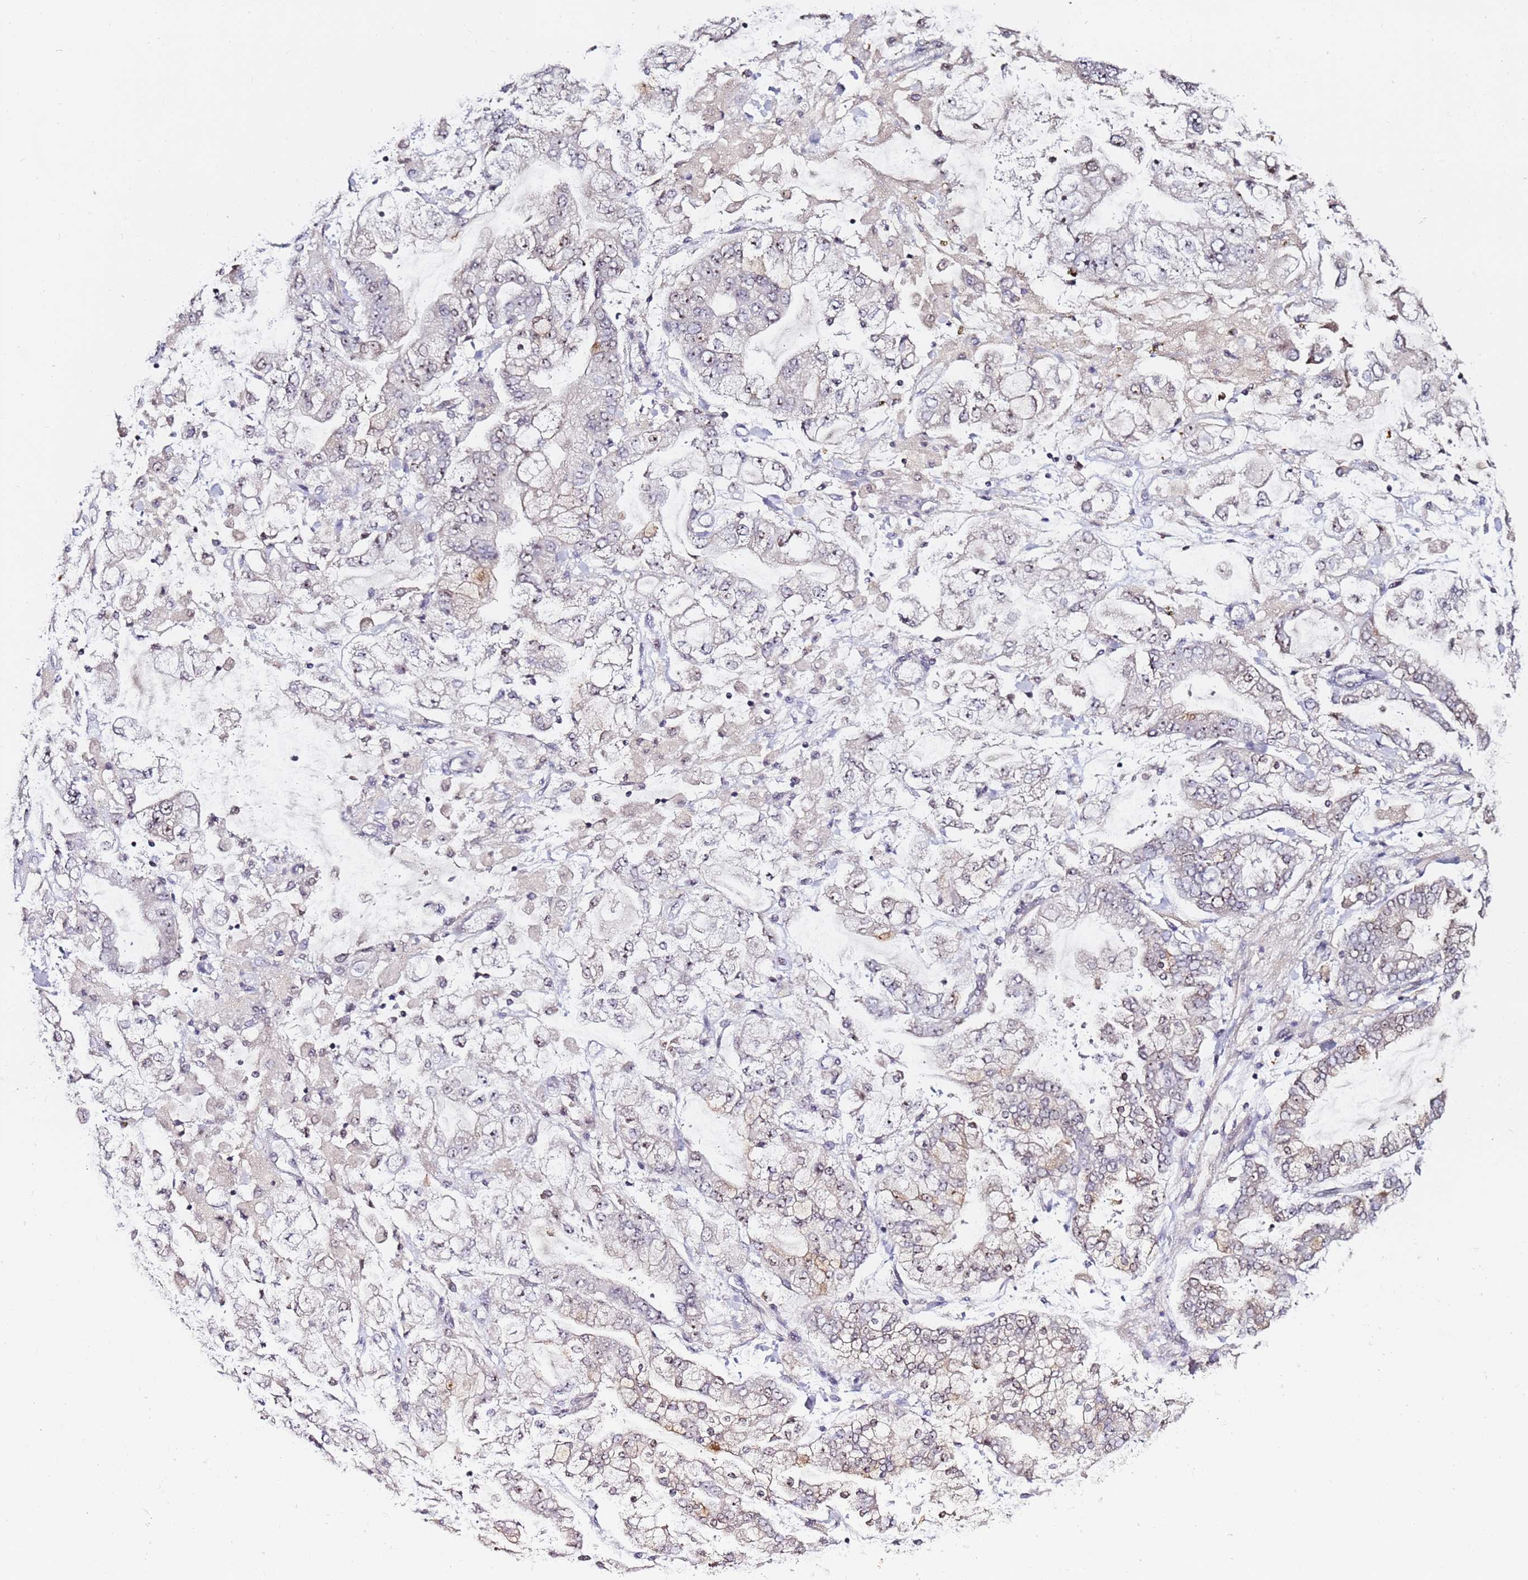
{"staining": {"intensity": "weak", "quantity": "<25%", "location": "cytoplasmic/membranous,nuclear"}, "tissue": "stomach cancer", "cell_type": "Tumor cells", "image_type": "cancer", "snomed": [{"axis": "morphology", "description": "Normal tissue, NOS"}, {"axis": "morphology", "description": "Adenocarcinoma, NOS"}, {"axis": "topography", "description": "Stomach, upper"}, {"axis": "topography", "description": "Stomach"}], "caption": "Protein analysis of stomach cancer (adenocarcinoma) shows no significant staining in tumor cells.", "gene": "FCF1", "patient": {"sex": "male", "age": 76}}